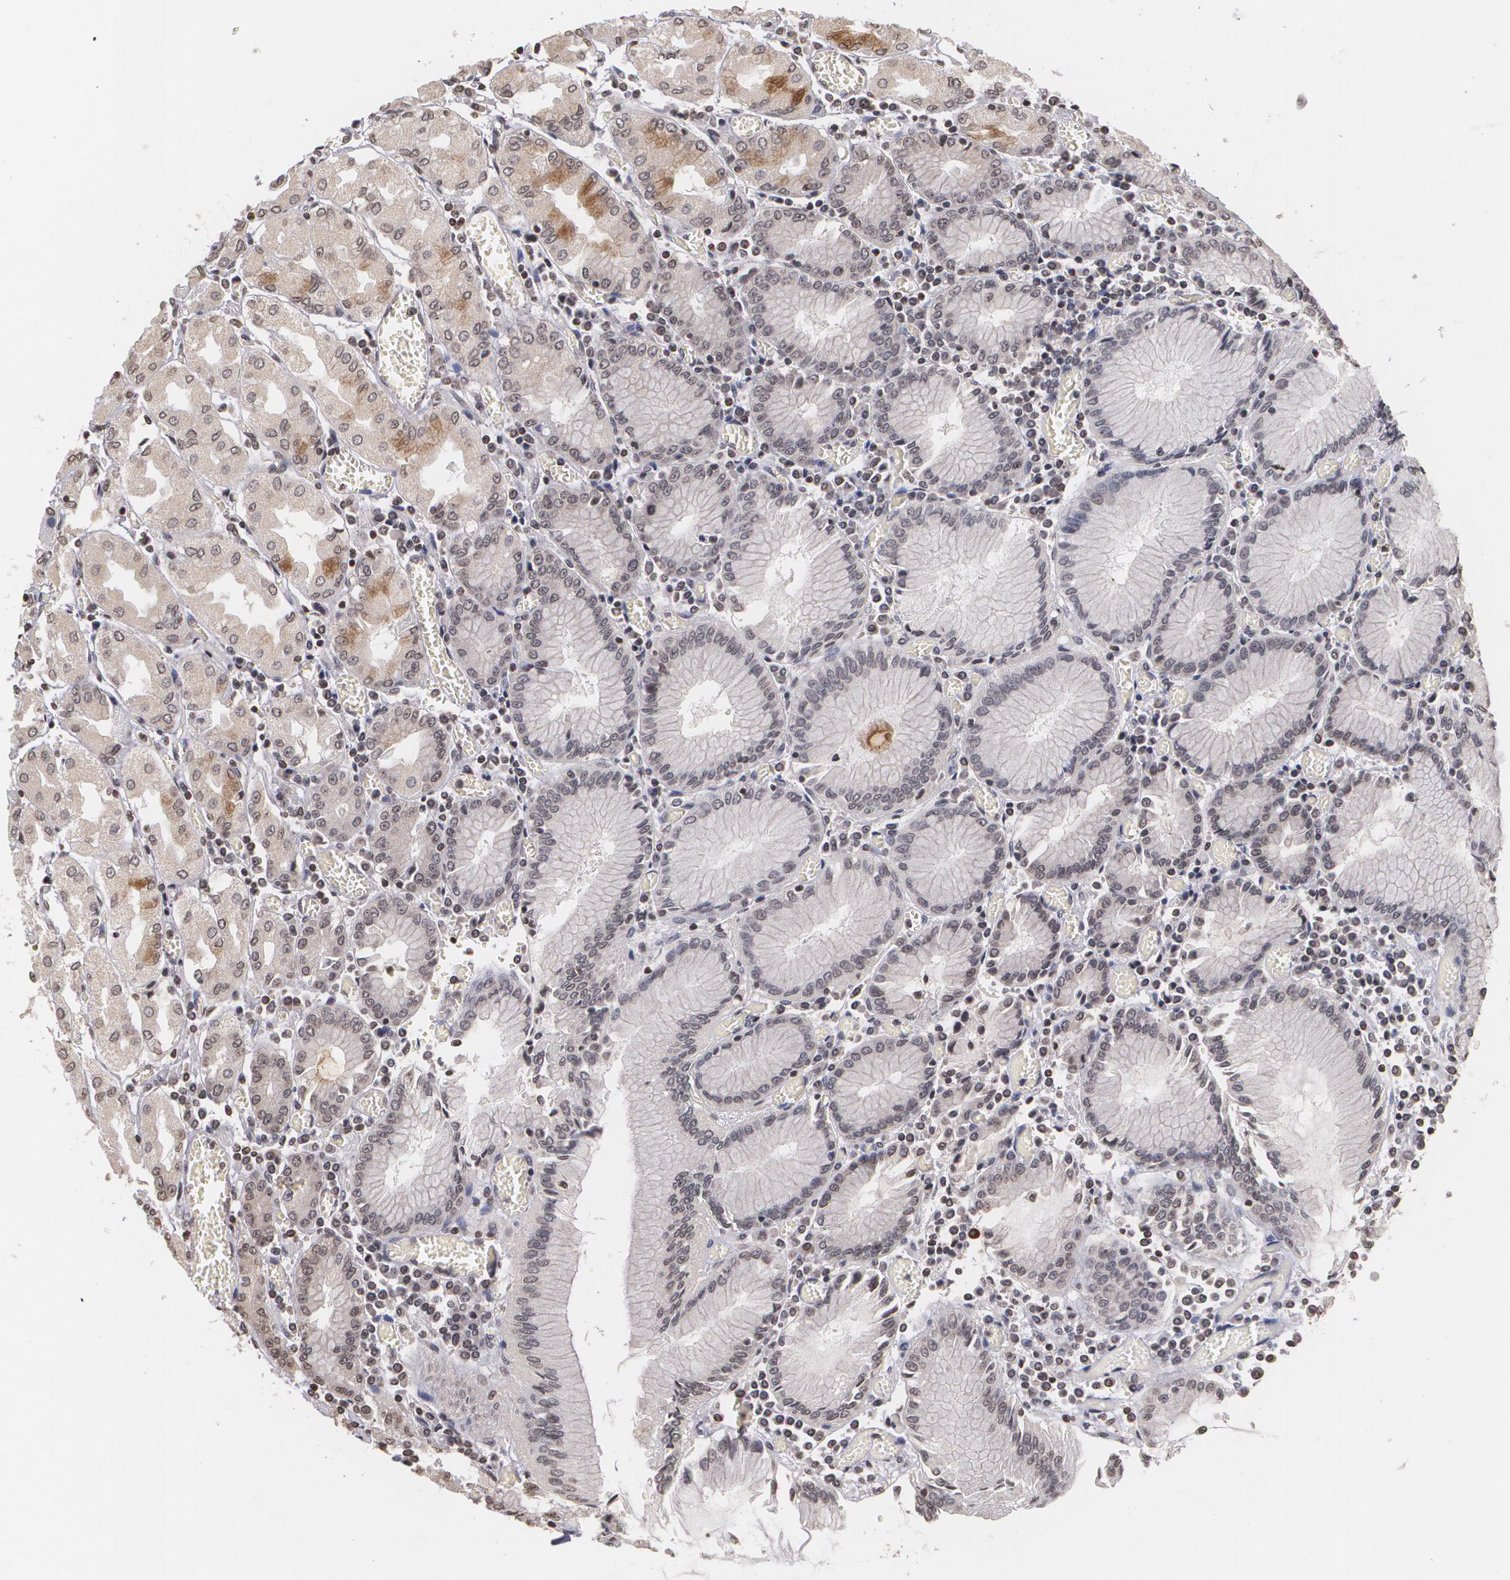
{"staining": {"intensity": "moderate", "quantity": "<25%", "location": "cytoplasmic/membranous"}, "tissue": "stomach", "cell_type": "Glandular cells", "image_type": "normal", "snomed": [{"axis": "morphology", "description": "Normal tissue, NOS"}, {"axis": "topography", "description": "Stomach, upper"}], "caption": "The micrograph shows a brown stain indicating the presence of a protein in the cytoplasmic/membranous of glandular cells in stomach. The staining is performed using DAB brown chromogen to label protein expression. The nuclei are counter-stained blue using hematoxylin.", "gene": "THRB", "patient": {"sex": "male", "age": 78}}